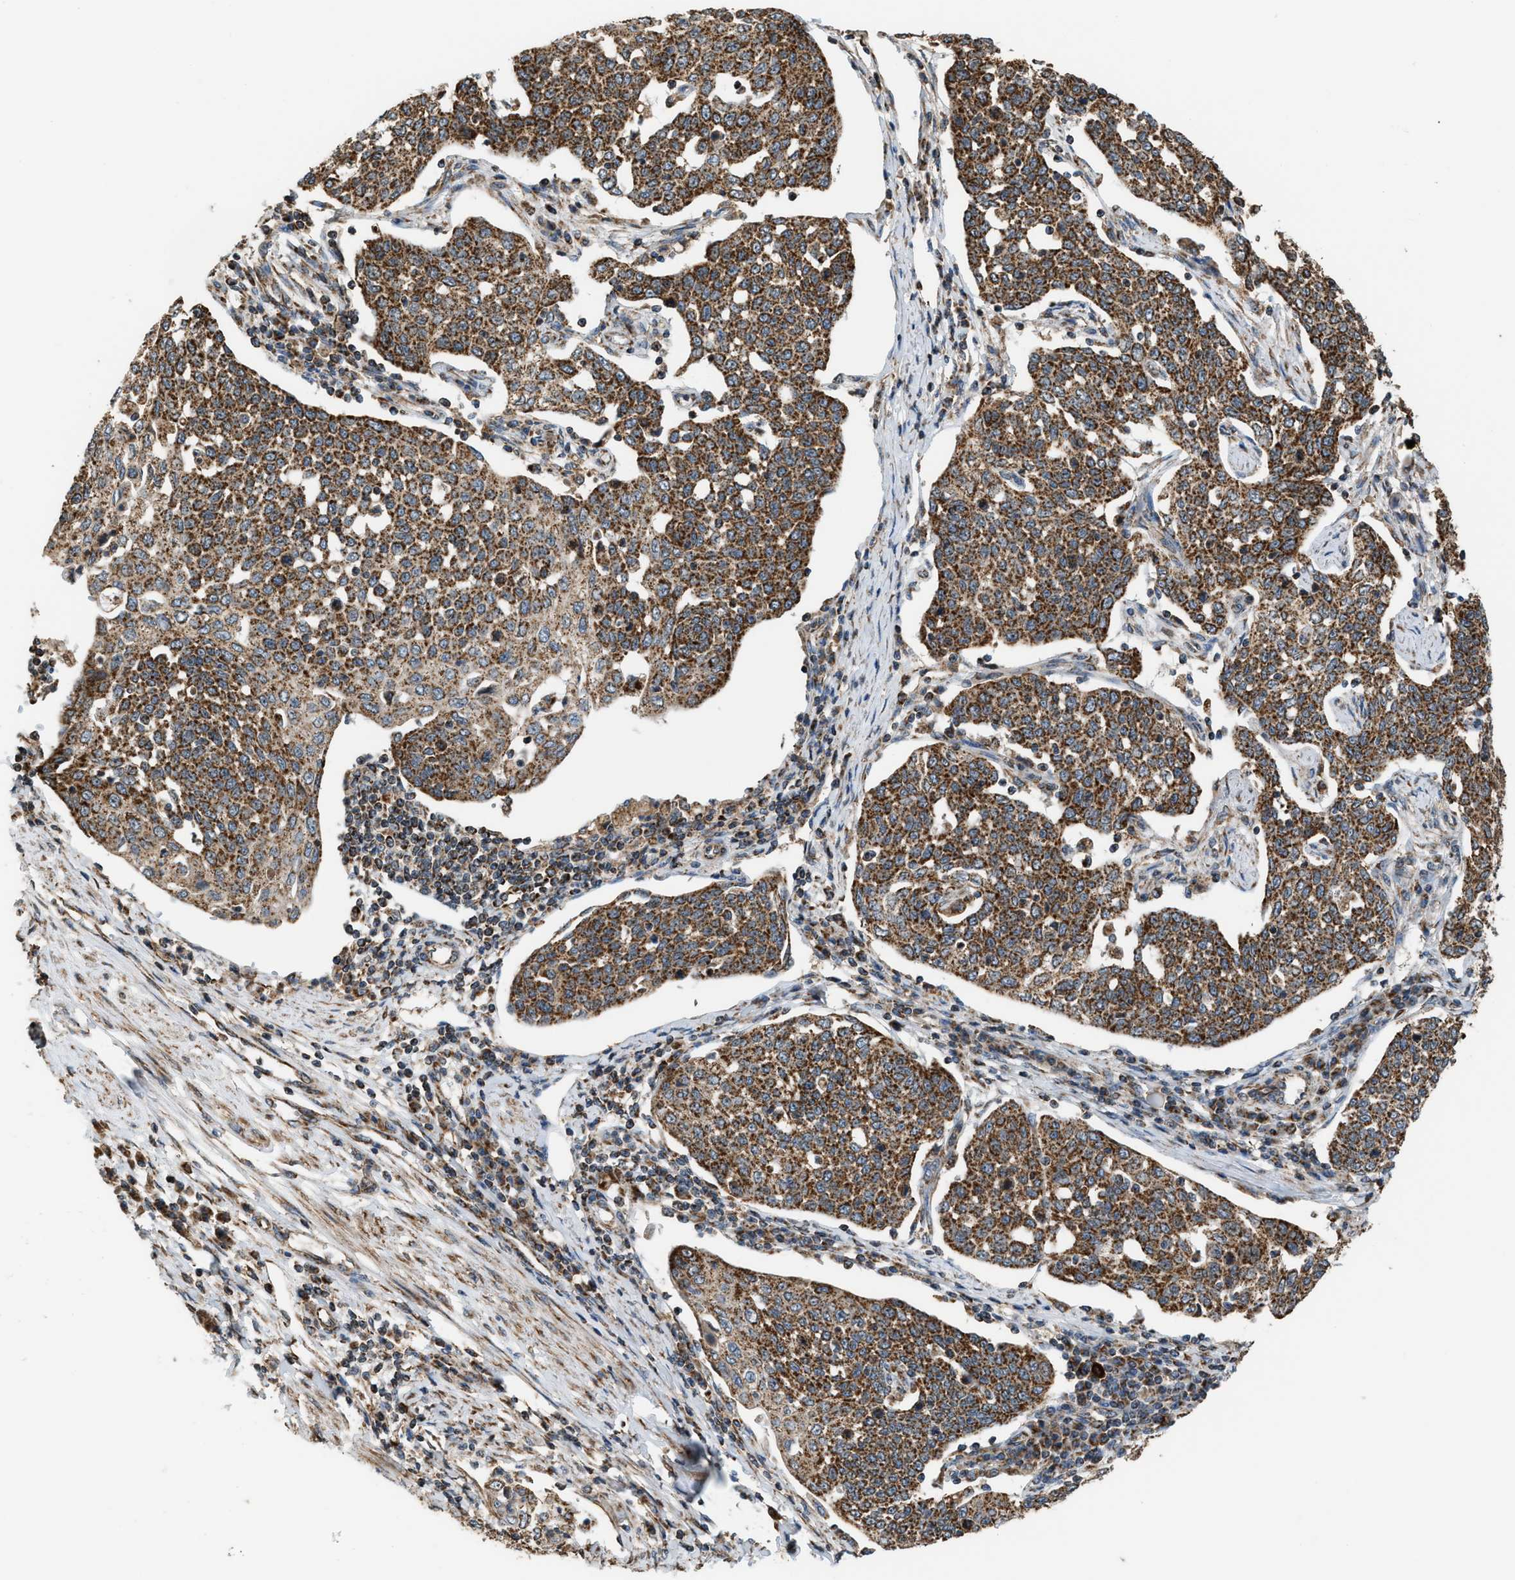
{"staining": {"intensity": "strong", "quantity": ">75%", "location": "cytoplasmic/membranous"}, "tissue": "cervical cancer", "cell_type": "Tumor cells", "image_type": "cancer", "snomed": [{"axis": "morphology", "description": "Squamous cell carcinoma, NOS"}, {"axis": "topography", "description": "Cervix"}], "caption": "Tumor cells show strong cytoplasmic/membranous expression in about >75% of cells in cervical squamous cell carcinoma.", "gene": "SGSM2", "patient": {"sex": "female", "age": 34}}